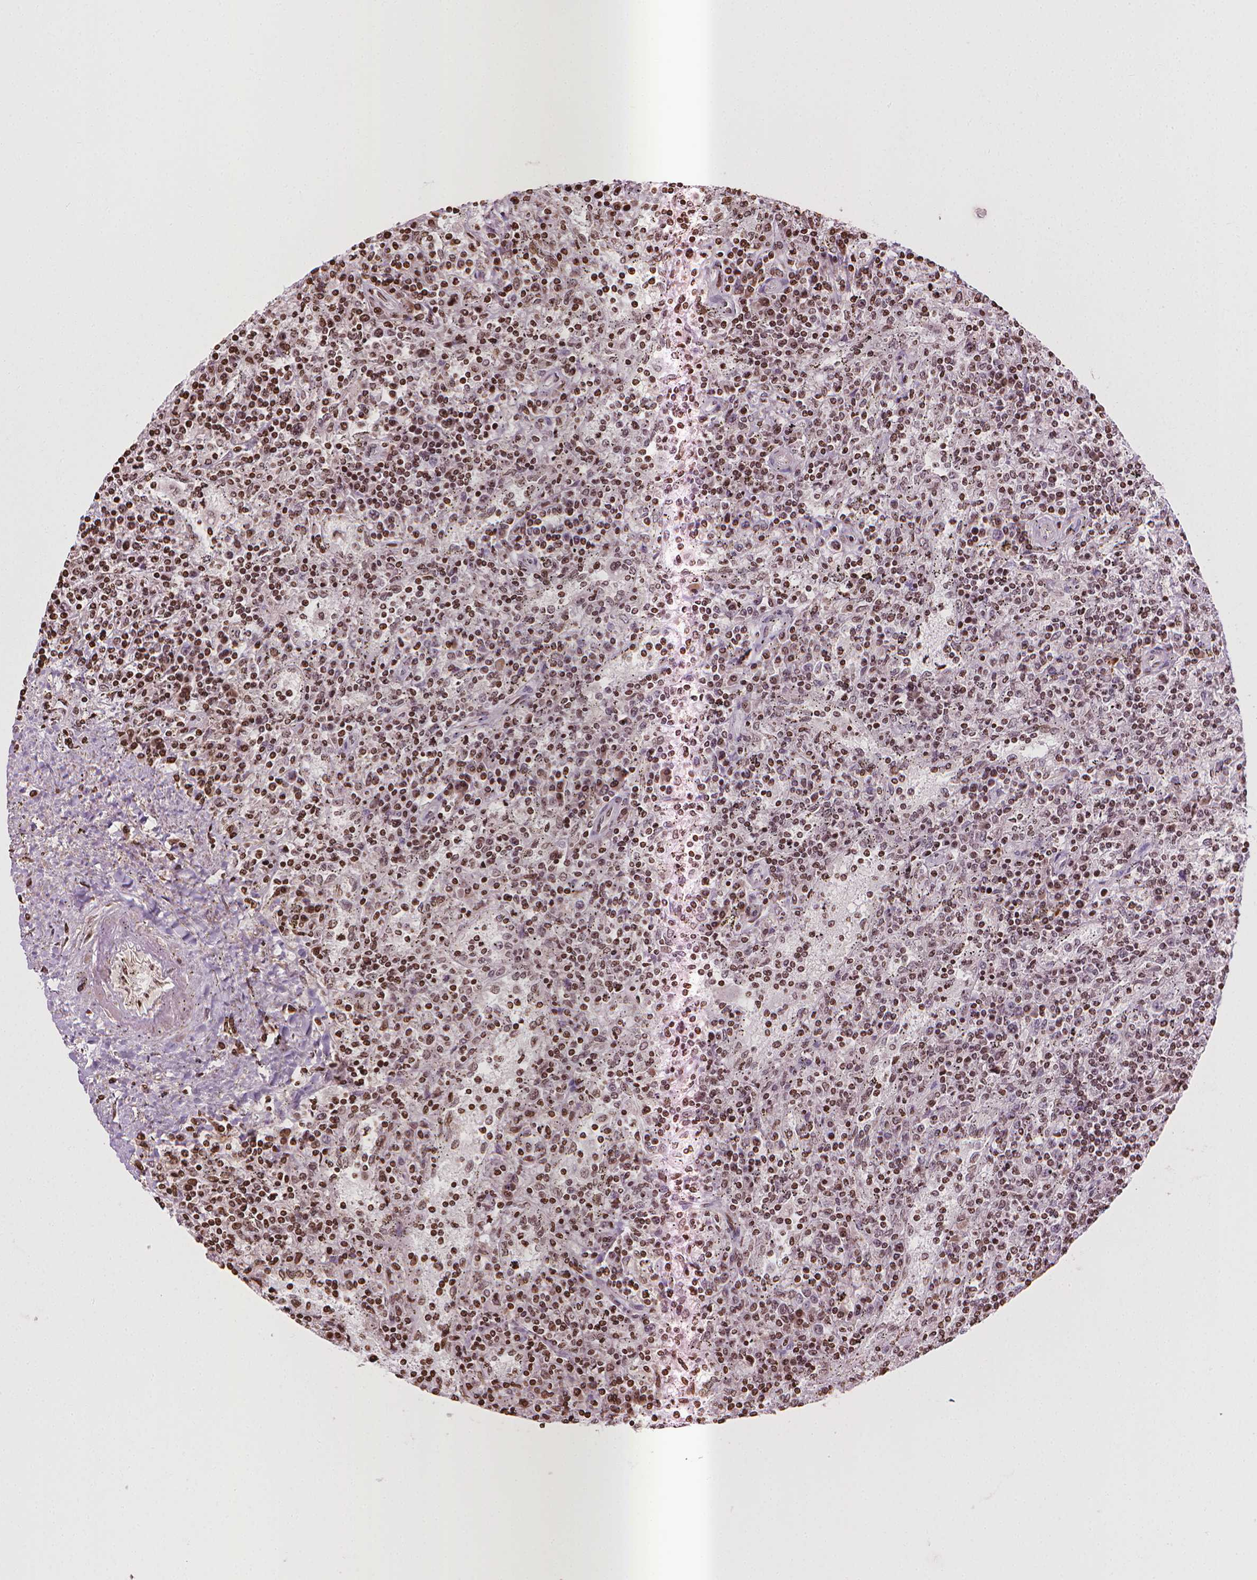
{"staining": {"intensity": "moderate", "quantity": "25%-75%", "location": "nuclear"}, "tissue": "lymphoma", "cell_type": "Tumor cells", "image_type": "cancer", "snomed": [{"axis": "morphology", "description": "Malignant lymphoma, non-Hodgkin's type, Low grade"}, {"axis": "topography", "description": "Spleen"}], "caption": "The histopathology image exhibits immunohistochemical staining of lymphoma. There is moderate nuclear positivity is seen in about 25%-75% of tumor cells.", "gene": "PIP4K2A", "patient": {"sex": "male", "age": 62}}